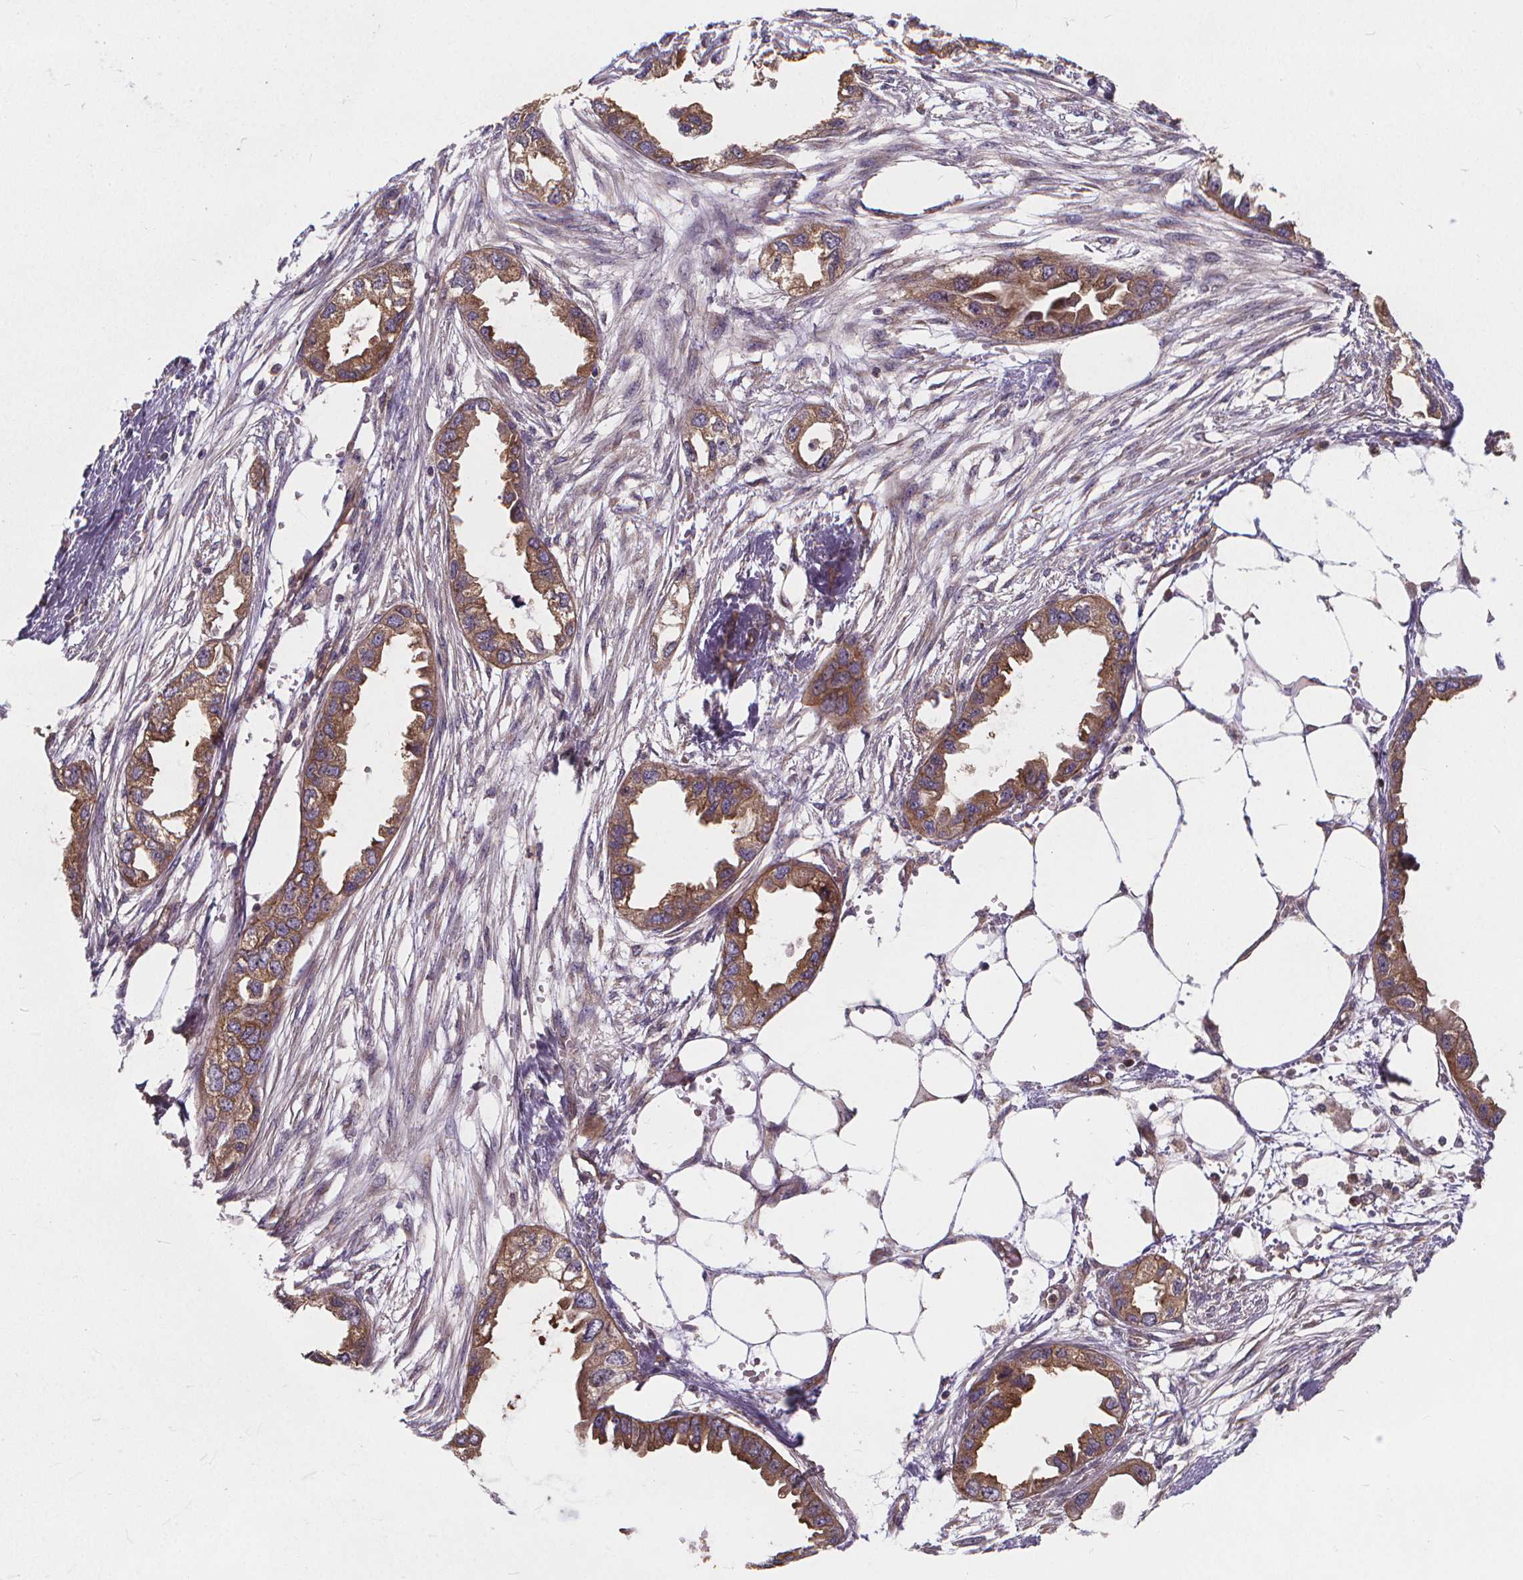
{"staining": {"intensity": "moderate", "quantity": ">75%", "location": "cytoplasmic/membranous"}, "tissue": "endometrial cancer", "cell_type": "Tumor cells", "image_type": "cancer", "snomed": [{"axis": "morphology", "description": "Adenocarcinoma, NOS"}, {"axis": "morphology", "description": "Adenocarcinoma, metastatic, NOS"}, {"axis": "topography", "description": "Adipose tissue"}, {"axis": "topography", "description": "Endometrium"}], "caption": "Brown immunohistochemical staining in human adenocarcinoma (endometrial) exhibits moderate cytoplasmic/membranous staining in approximately >75% of tumor cells.", "gene": "CLINT1", "patient": {"sex": "female", "age": 67}}